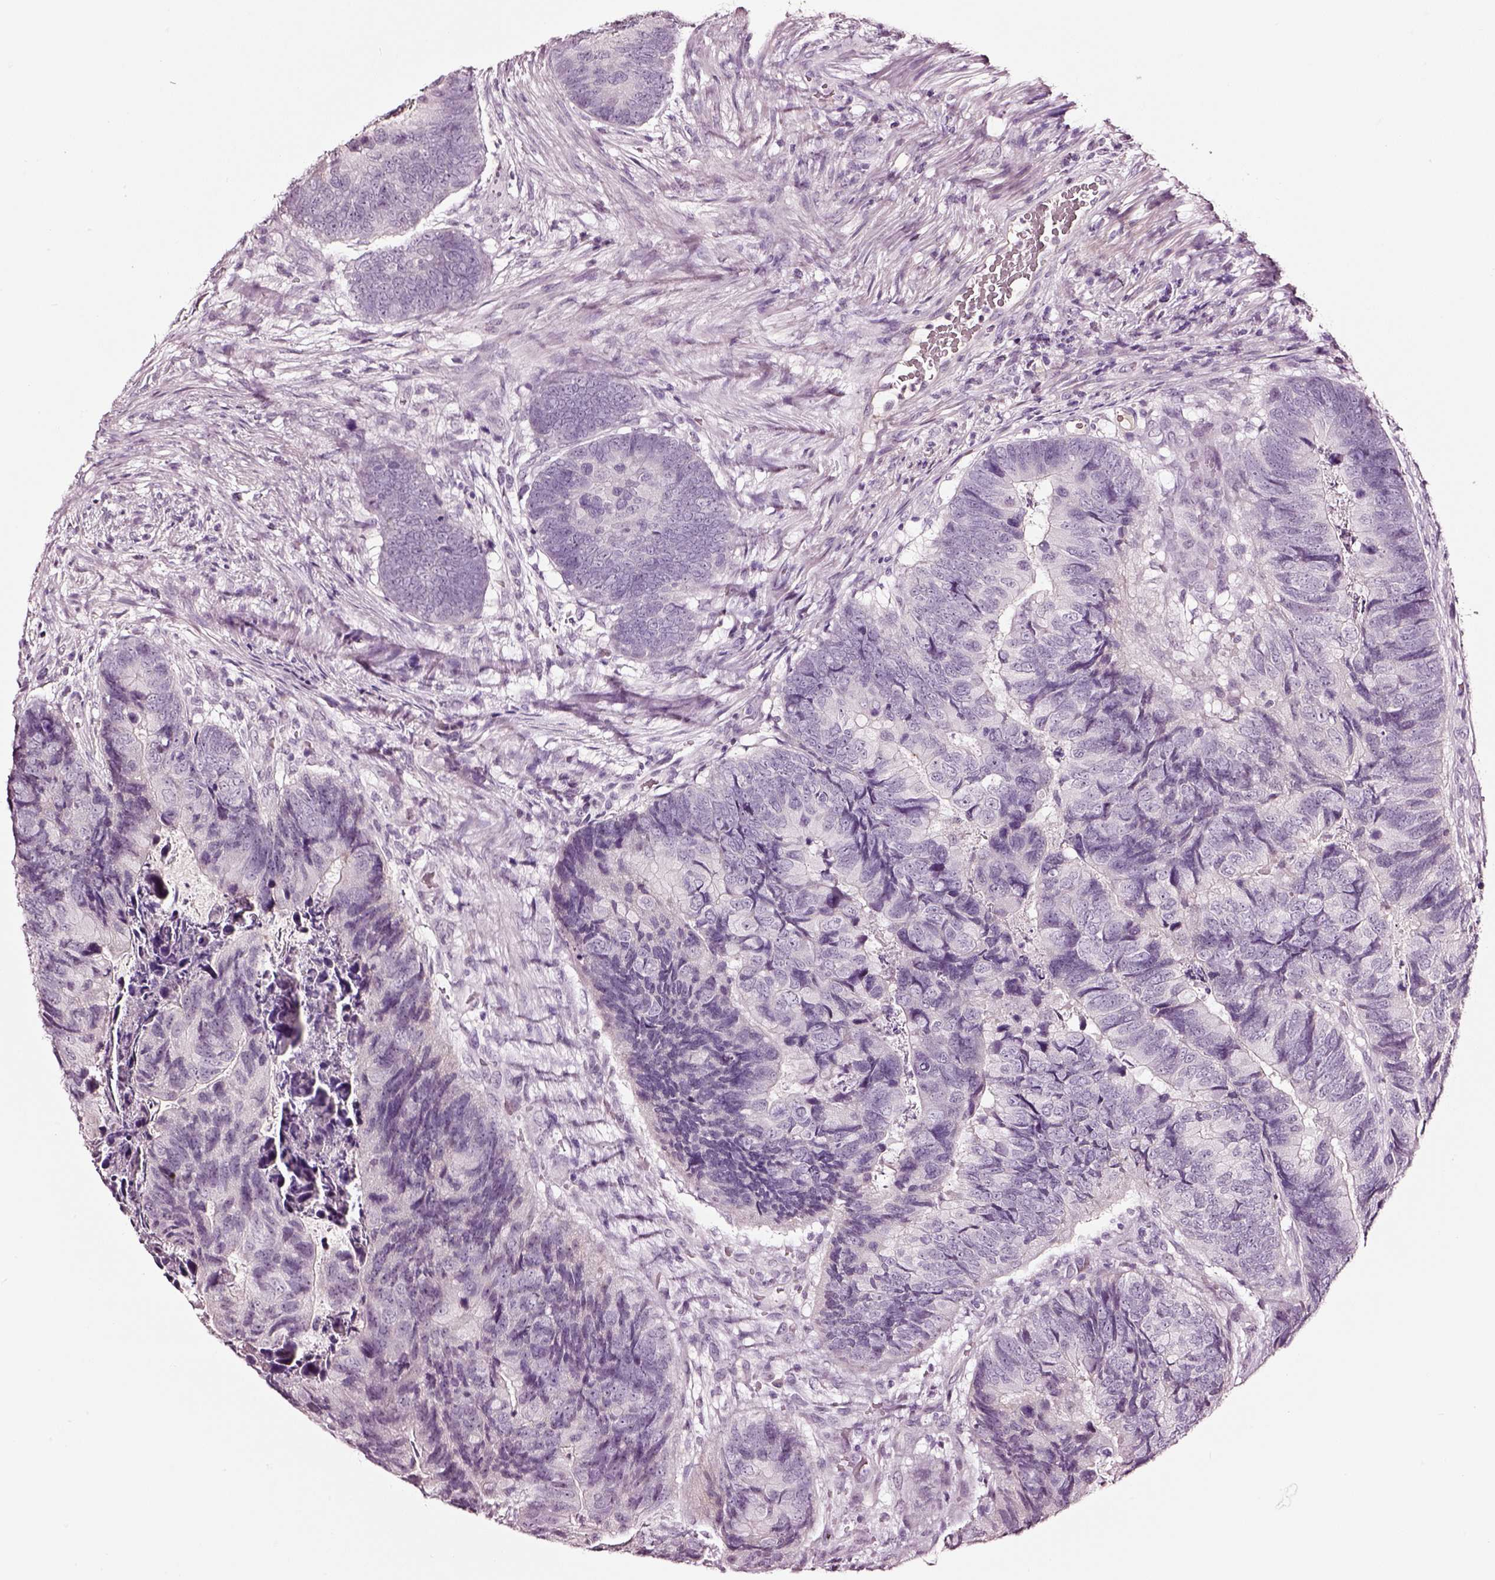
{"staining": {"intensity": "negative", "quantity": "none", "location": "none"}, "tissue": "colorectal cancer", "cell_type": "Tumor cells", "image_type": "cancer", "snomed": [{"axis": "morphology", "description": "Adenocarcinoma, NOS"}, {"axis": "topography", "description": "Colon"}], "caption": "DAB (3,3'-diaminobenzidine) immunohistochemical staining of colorectal cancer reveals no significant staining in tumor cells.", "gene": "SMIM17", "patient": {"sex": "female", "age": 67}}